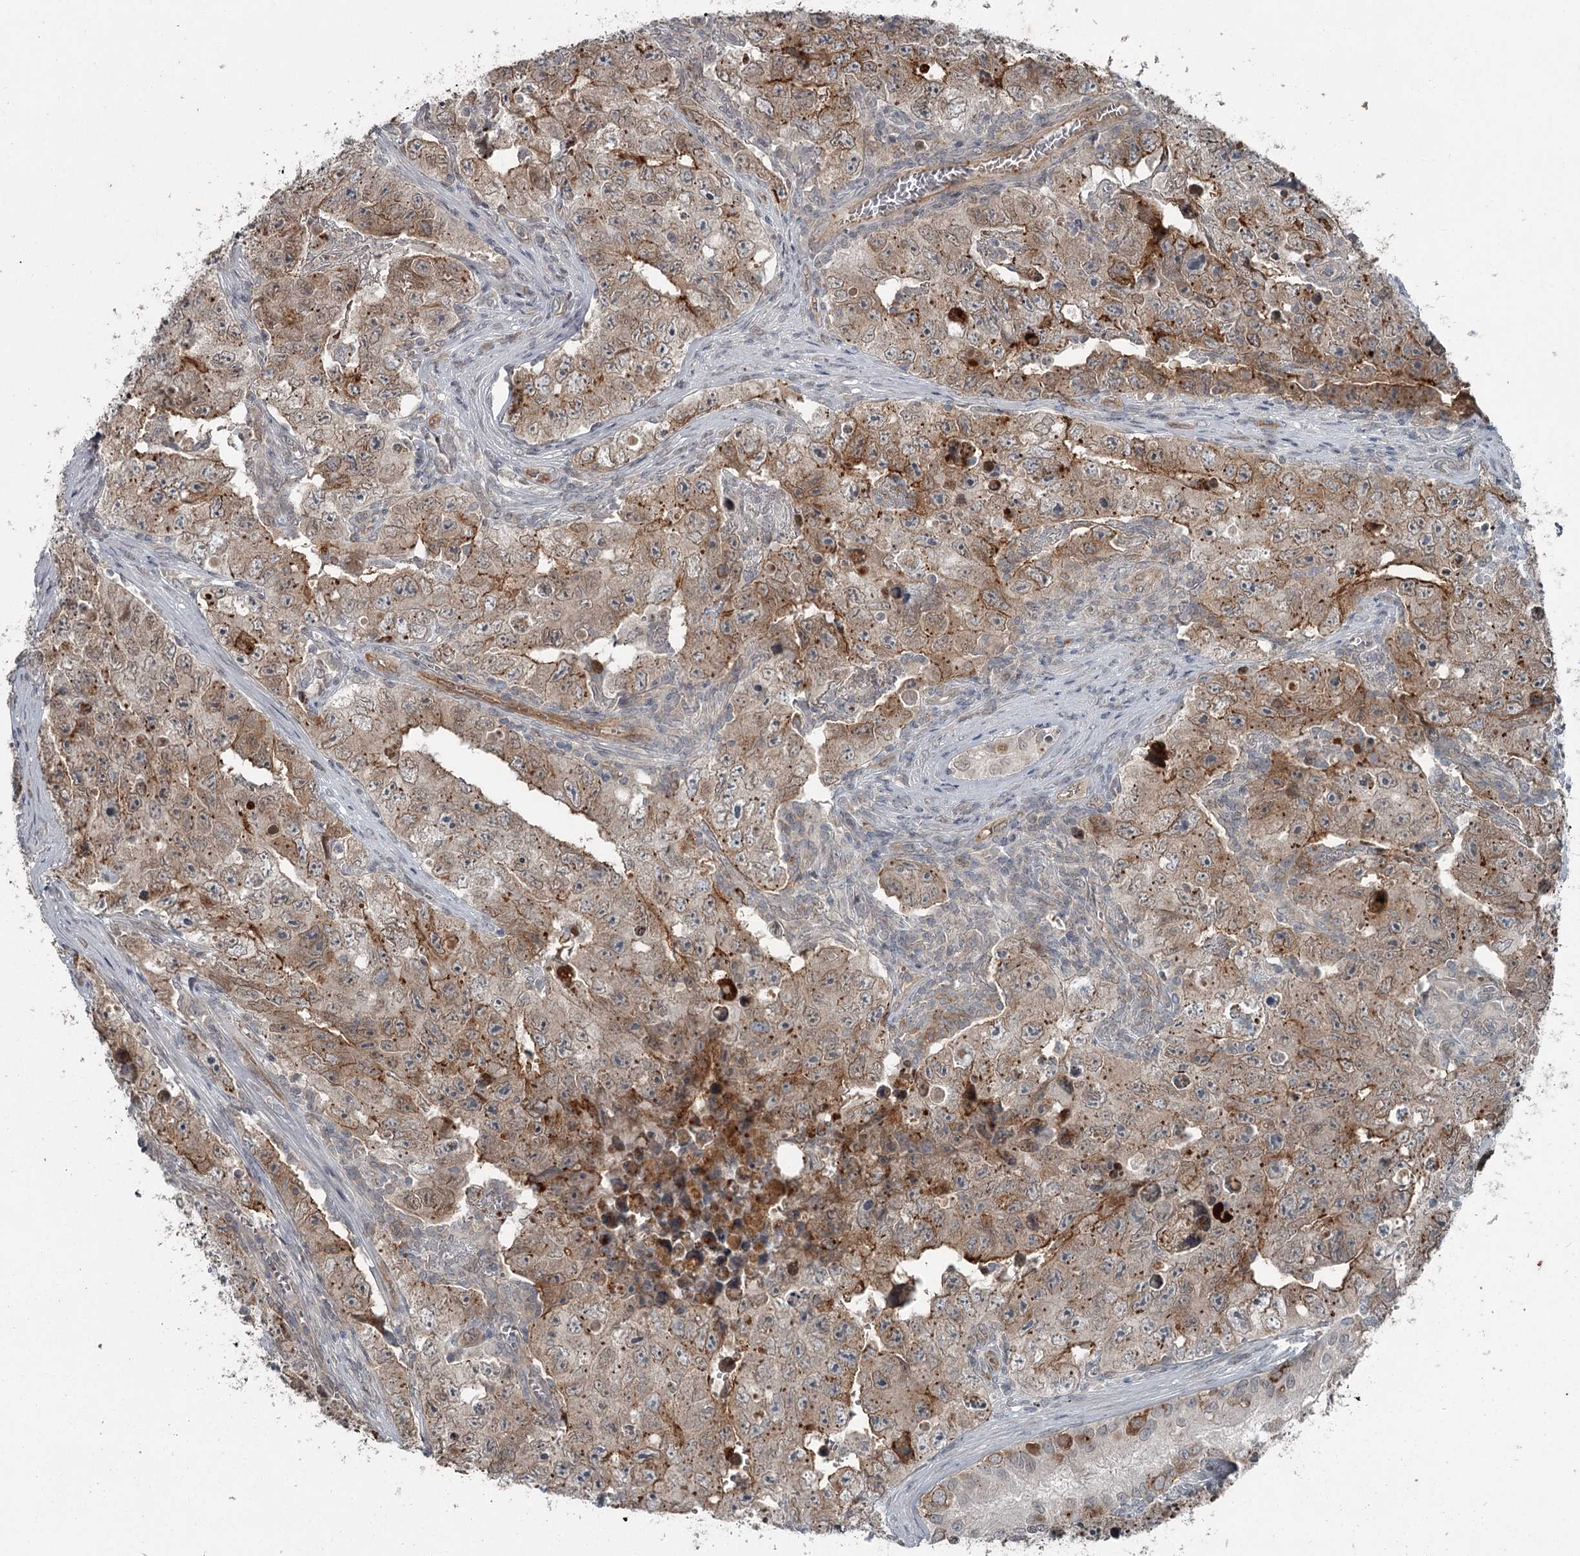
{"staining": {"intensity": "weak", "quantity": ">75%", "location": "cytoplasmic/membranous"}, "tissue": "testis cancer", "cell_type": "Tumor cells", "image_type": "cancer", "snomed": [{"axis": "morphology", "description": "Carcinoma, Embryonal, NOS"}, {"axis": "topography", "description": "Testis"}], "caption": "Immunohistochemical staining of human testis cancer displays low levels of weak cytoplasmic/membranous protein expression in about >75% of tumor cells.", "gene": "SLC39A8", "patient": {"sex": "male", "age": 17}}